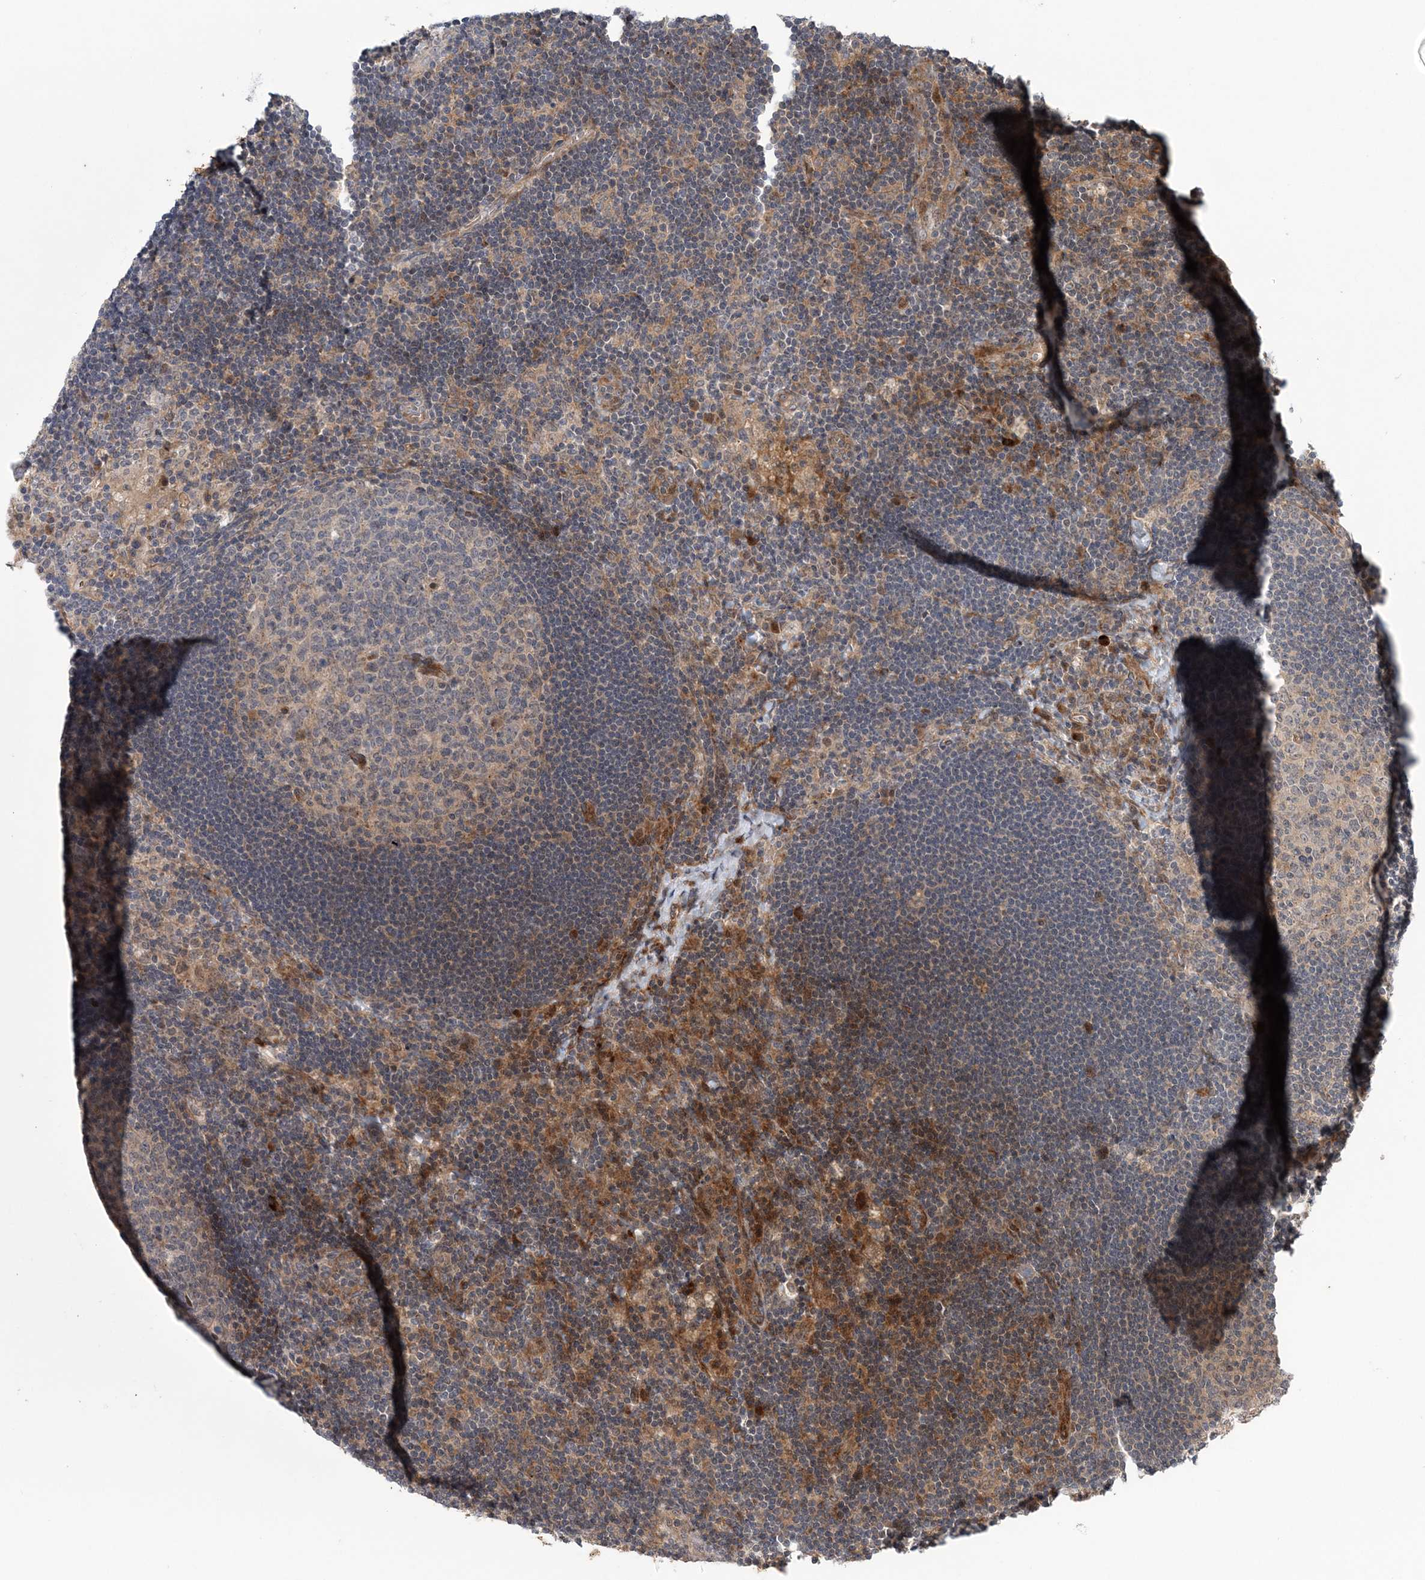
{"staining": {"intensity": "moderate", "quantity": "<25%", "location": "cytoplasmic/membranous"}, "tissue": "lymph node", "cell_type": "Germinal center cells", "image_type": "normal", "snomed": [{"axis": "morphology", "description": "Normal tissue, NOS"}, {"axis": "topography", "description": "Lymph node"}], "caption": "Lymph node stained for a protein (brown) demonstrates moderate cytoplasmic/membranous positive positivity in approximately <25% of germinal center cells.", "gene": "UBTD2", "patient": {"sex": "male", "age": 24}}